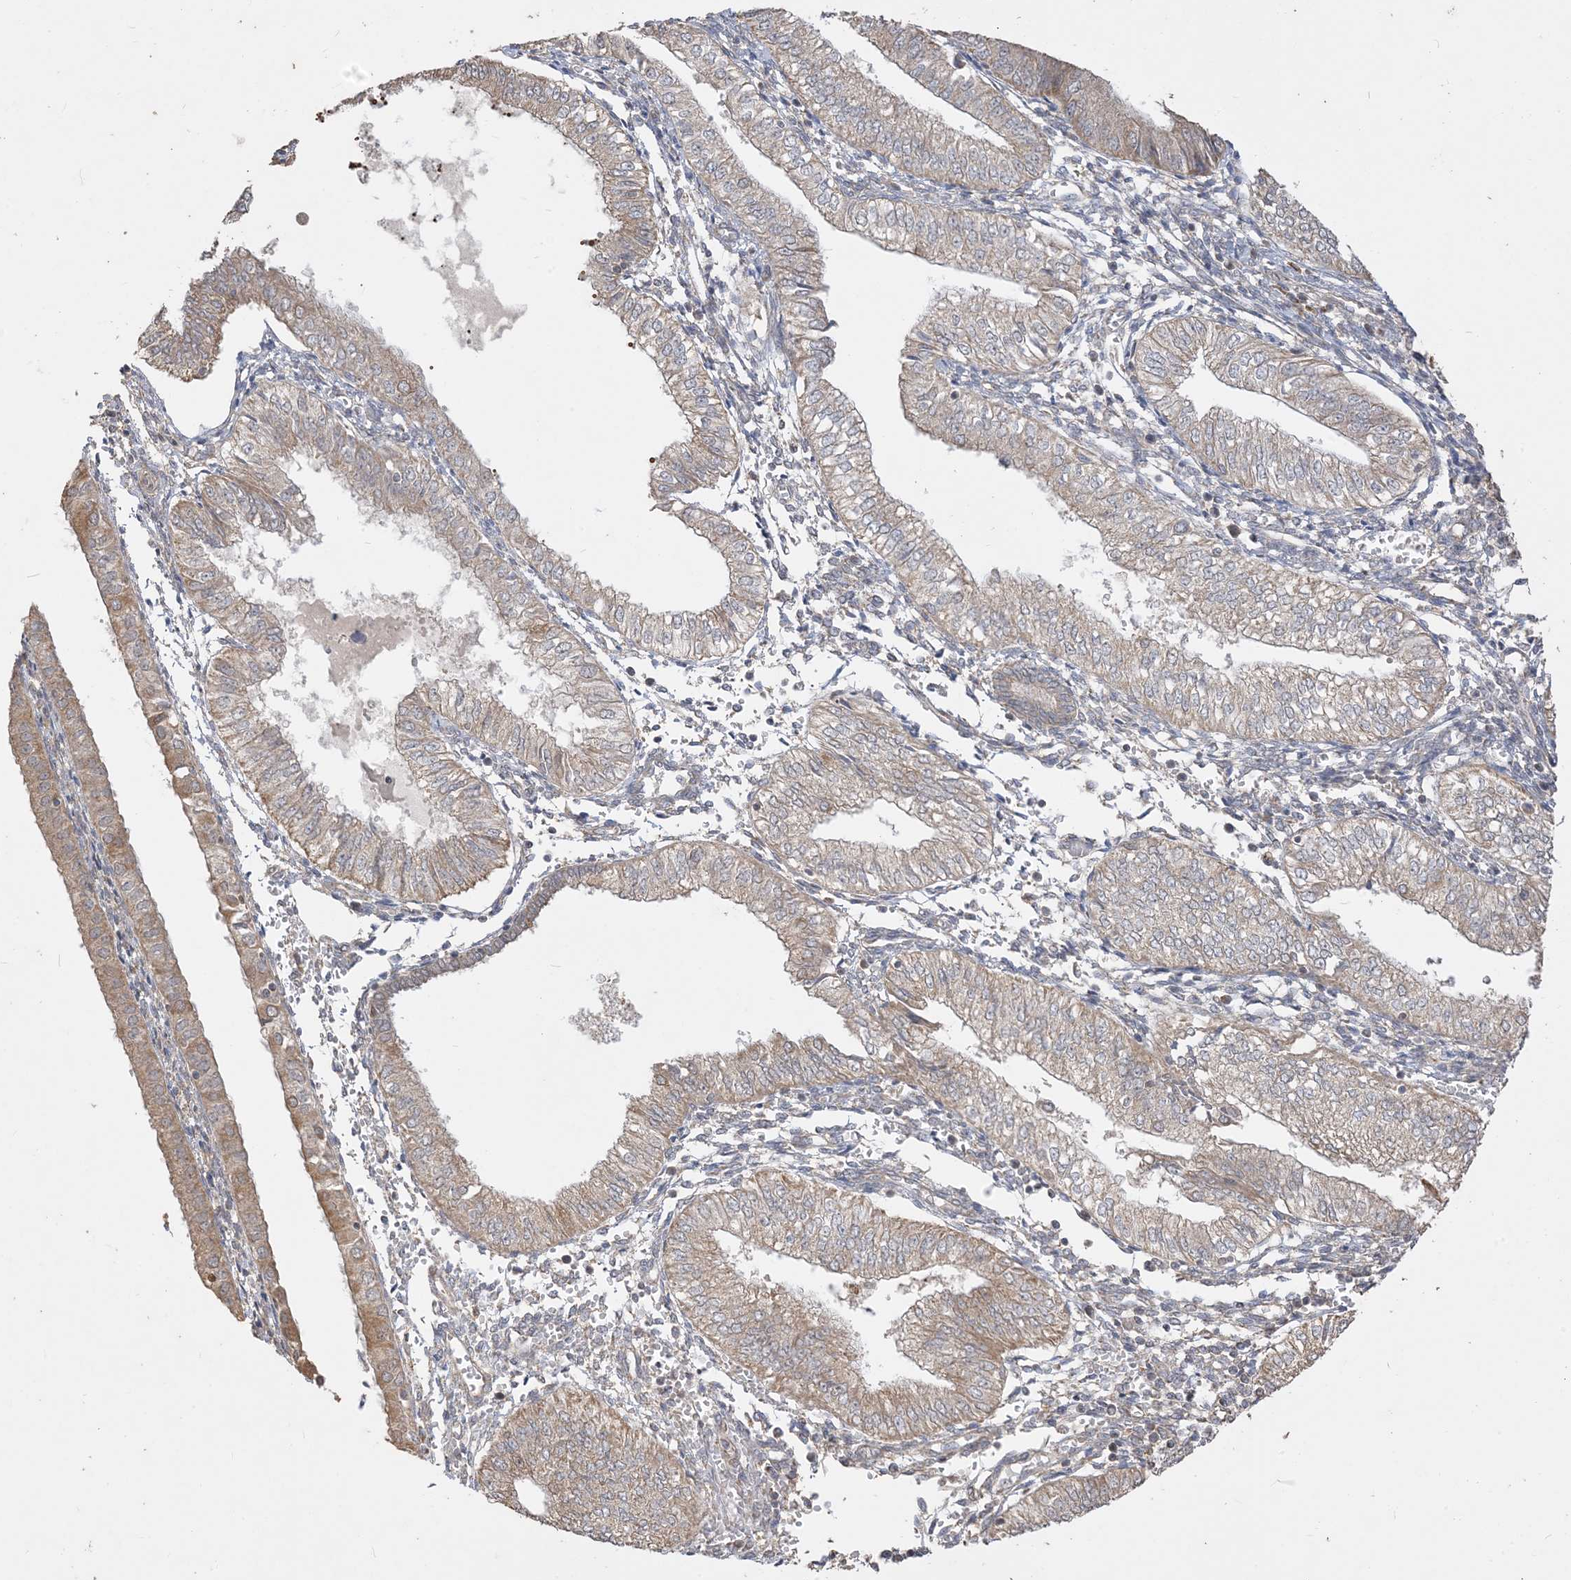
{"staining": {"intensity": "moderate", "quantity": "25%-75%", "location": "cytoplasmic/membranous"}, "tissue": "endometrial cancer", "cell_type": "Tumor cells", "image_type": "cancer", "snomed": [{"axis": "morphology", "description": "Adenocarcinoma, NOS"}, {"axis": "topography", "description": "Endometrium"}], "caption": "A histopathology image of endometrial adenocarcinoma stained for a protein exhibits moderate cytoplasmic/membranous brown staining in tumor cells. Nuclei are stained in blue.", "gene": "SIRT3", "patient": {"sex": "female", "age": 53}}